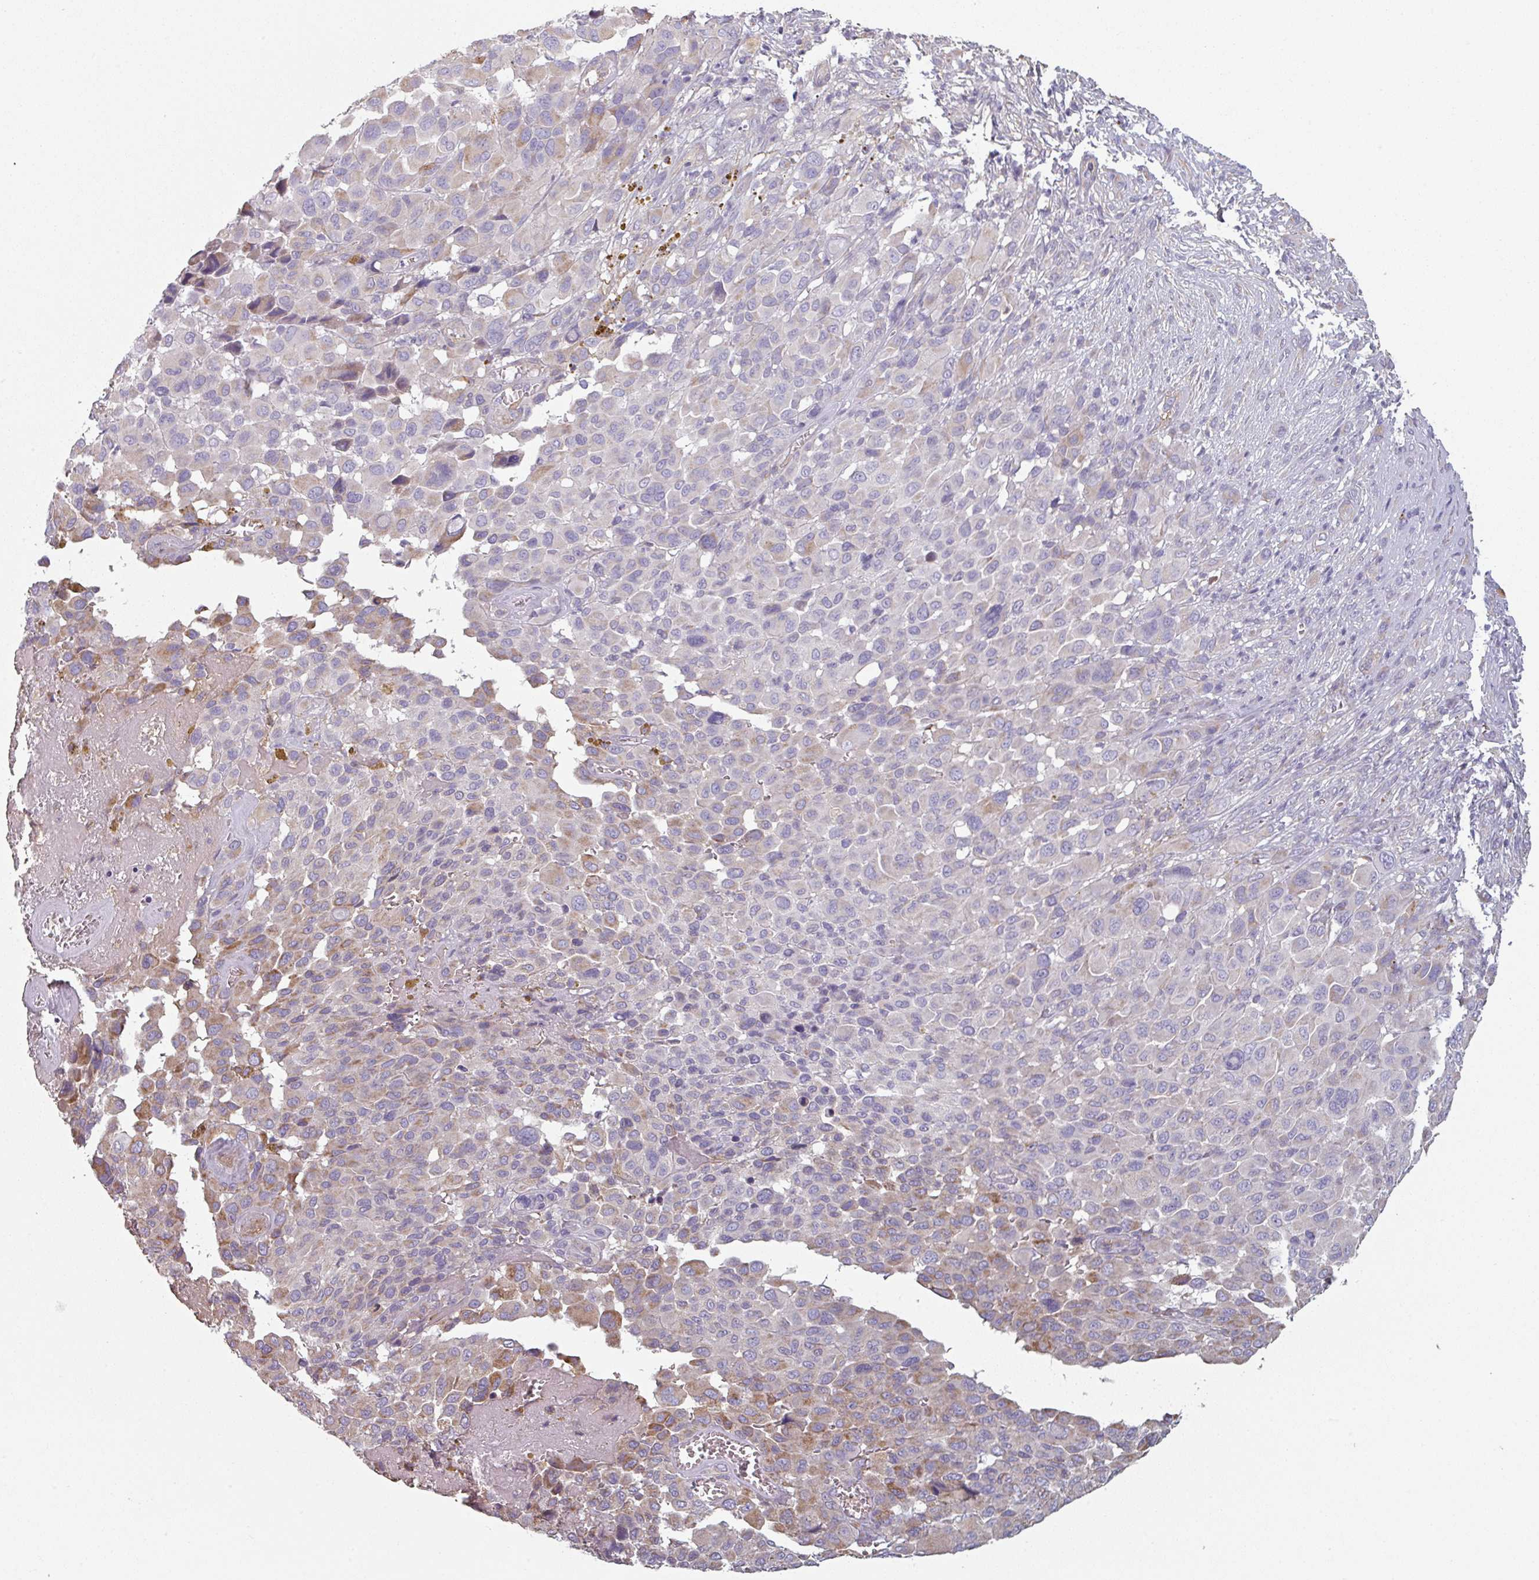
{"staining": {"intensity": "weak", "quantity": "25%-75%", "location": "cytoplasmic/membranous"}, "tissue": "melanoma", "cell_type": "Tumor cells", "image_type": "cancer", "snomed": [{"axis": "morphology", "description": "Malignant melanoma, NOS"}, {"axis": "topography", "description": "Skin of trunk"}], "caption": "Protein staining of melanoma tissue displays weak cytoplasmic/membranous staining in about 25%-75% of tumor cells.", "gene": "GSTA4", "patient": {"sex": "male", "age": 71}}